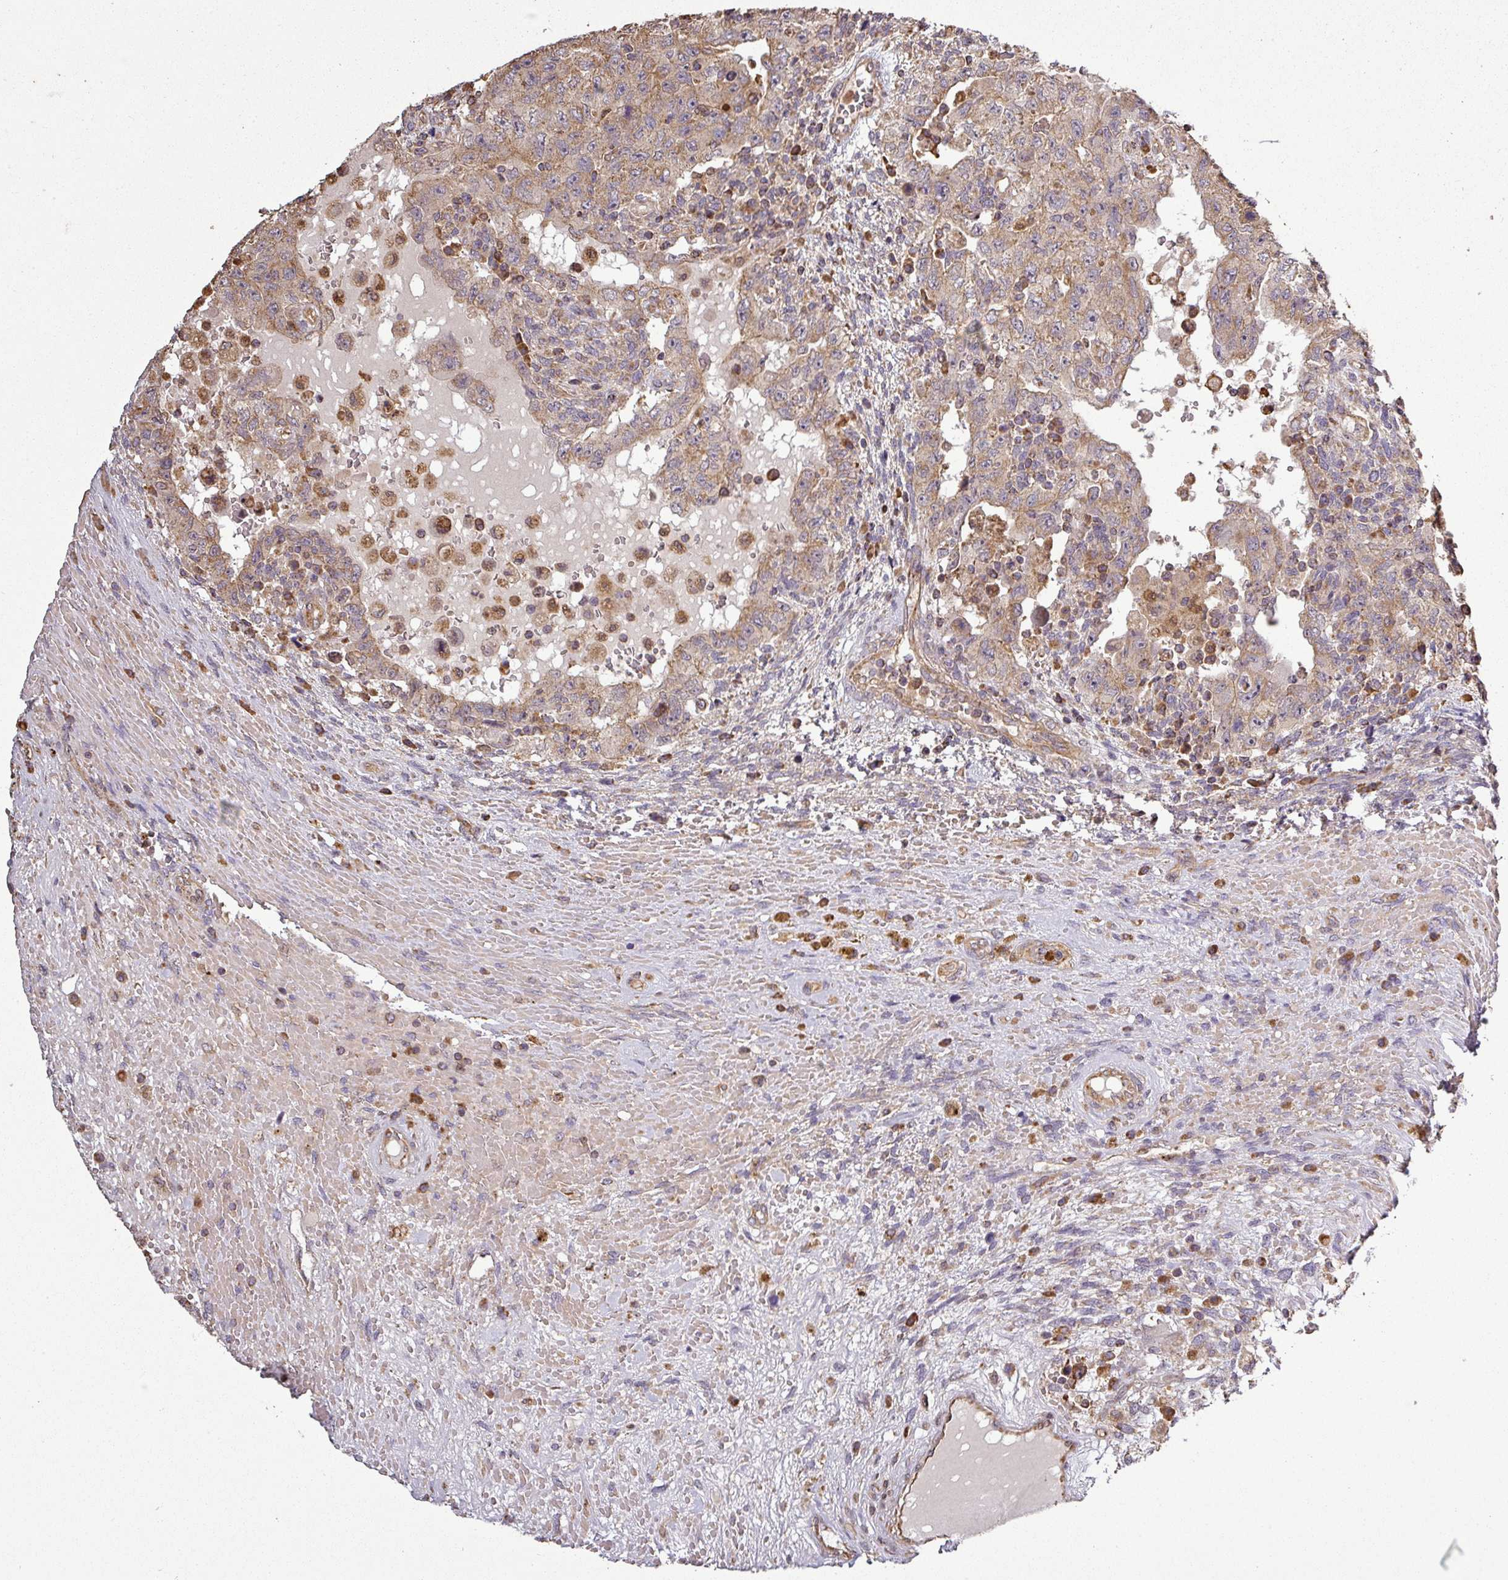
{"staining": {"intensity": "moderate", "quantity": ">75%", "location": "cytoplasmic/membranous"}, "tissue": "testis cancer", "cell_type": "Tumor cells", "image_type": "cancer", "snomed": [{"axis": "morphology", "description": "Carcinoma, Embryonal, NOS"}, {"axis": "topography", "description": "Testis"}], "caption": "A photomicrograph of testis embryonal carcinoma stained for a protein shows moderate cytoplasmic/membranous brown staining in tumor cells.", "gene": "PLEKHM1", "patient": {"sex": "male", "age": 26}}